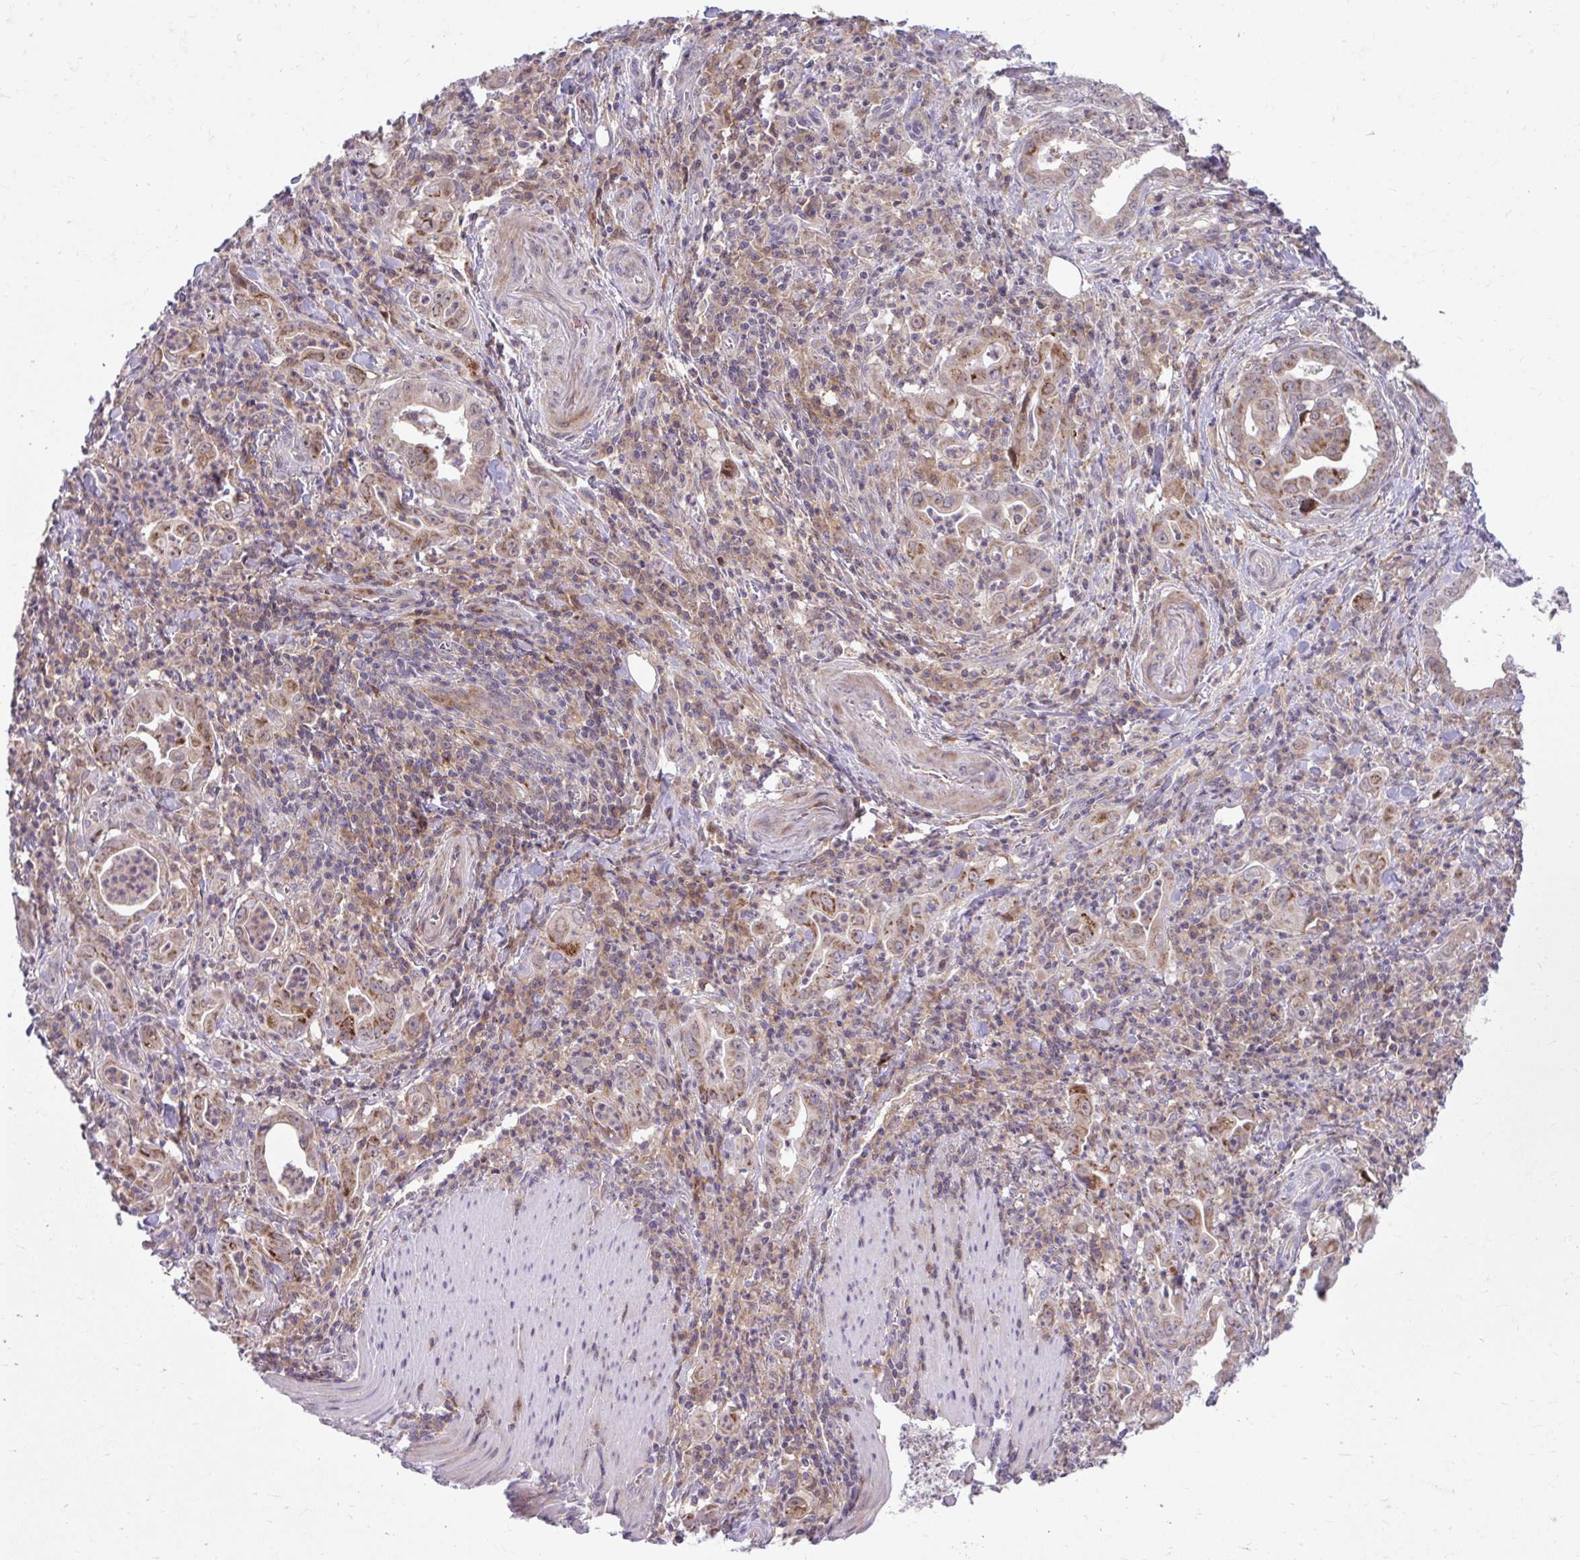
{"staining": {"intensity": "moderate", "quantity": "25%-75%", "location": "cytoplasmic/membranous"}, "tissue": "stomach cancer", "cell_type": "Tumor cells", "image_type": "cancer", "snomed": [{"axis": "morphology", "description": "Adenocarcinoma, NOS"}, {"axis": "topography", "description": "Stomach, upper"}], "caption": "Approximately 25%-75% of tumor cells in stomach adenocarcinoma exhibit moderate cytoplasmic/membranous protein expression as visualized by brown immunohistochemical staining.", "gene": "C16orf54", "patient": {"sex": "female", "age": 79}}